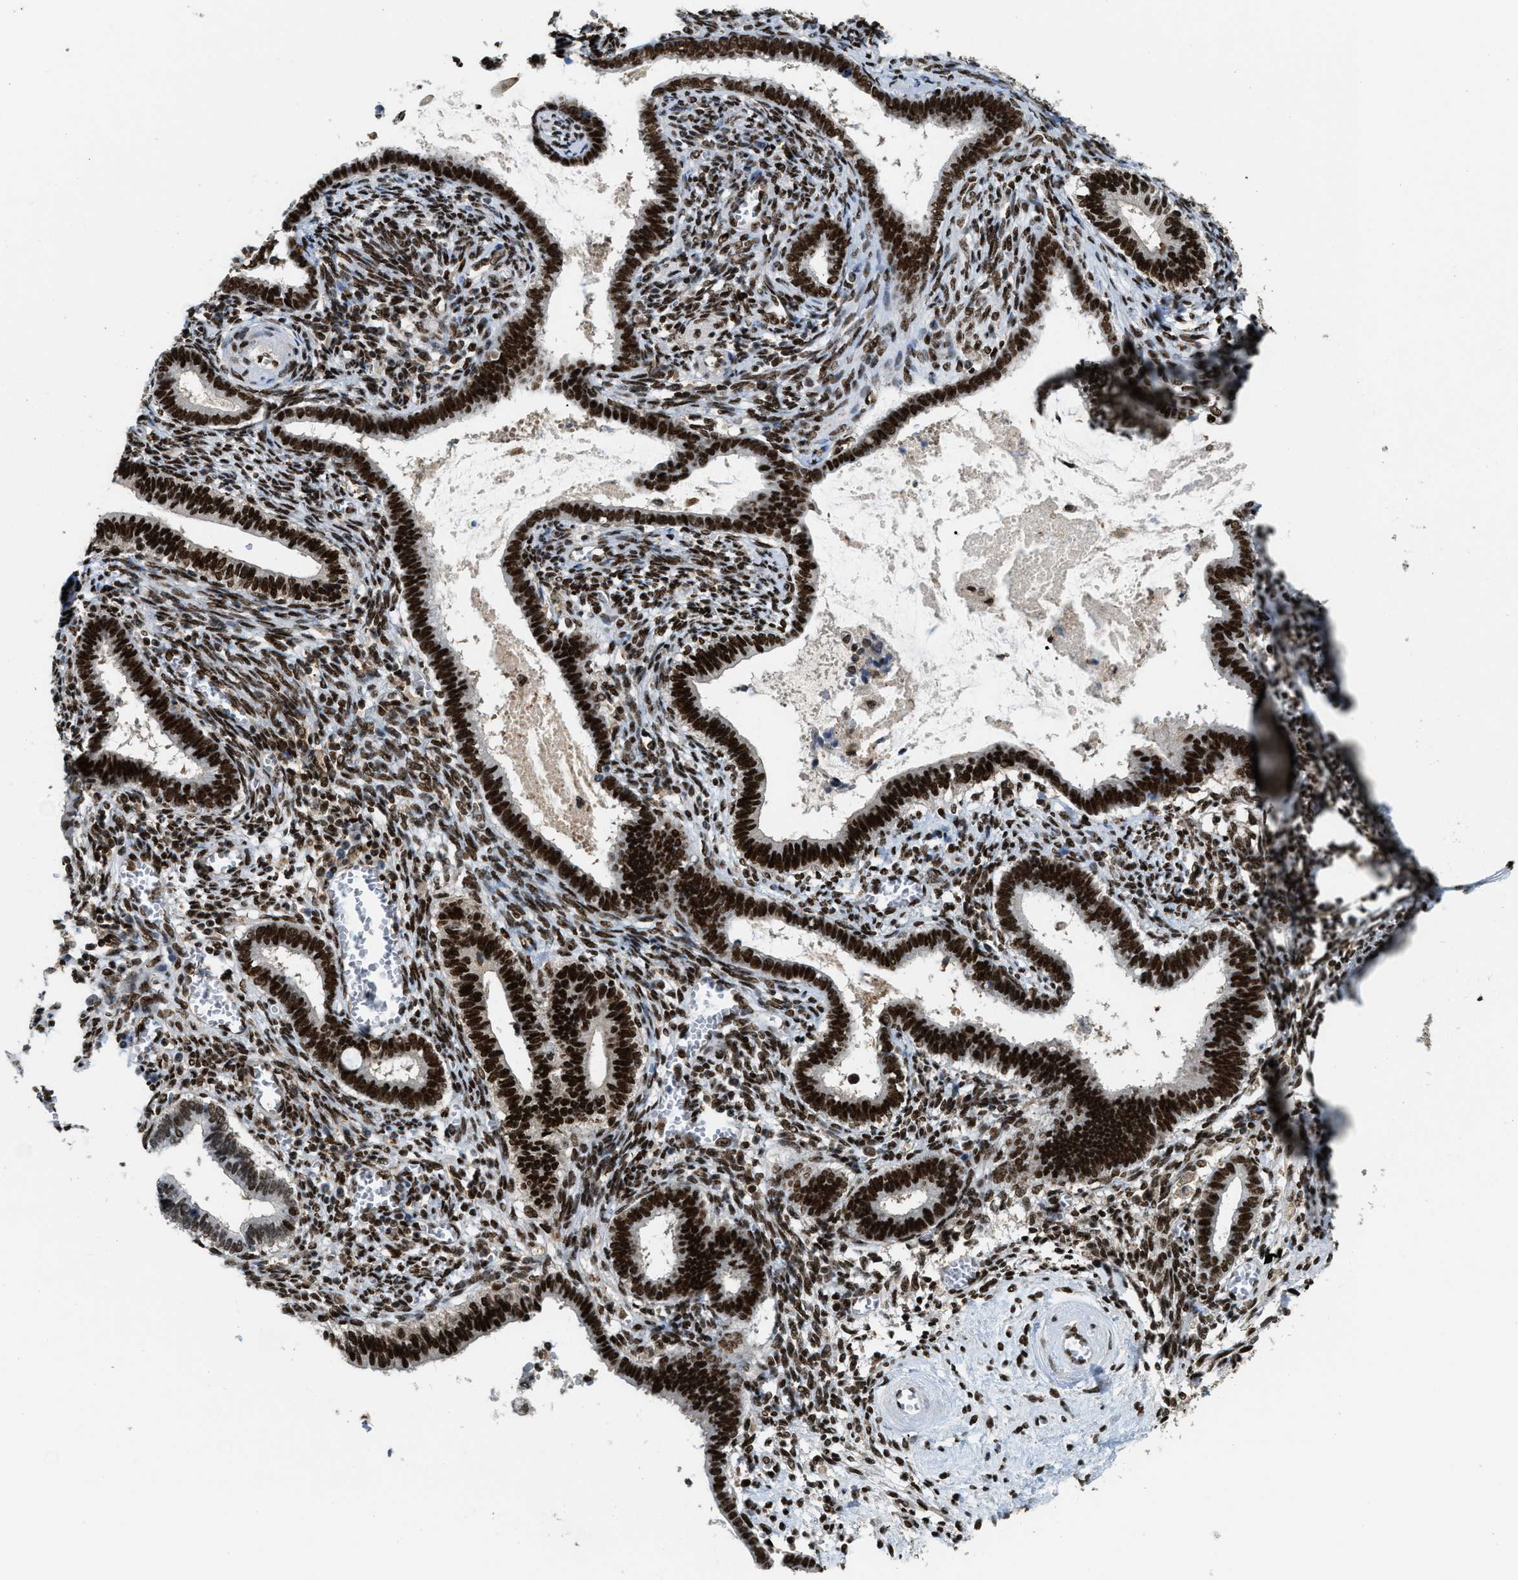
{"staining": {"intensity": "strong", "quantity": ">75%", "location": "nuclear"}, "tissue": "cervical cancer", "cell_type": "Tumor cells", "image_type": "cancer", "snomed": [{"axis": "morphology", "description": "Adenocarcinoma, NOS"}, {"axis": "topography", "description": "Cervix"}], "caption": "IHC histopathology image of neoplastic tissue: cervical cancer (adenocarcinoma) stained using IHC displays high levels of strong protein expression localized specifically in the nuclear of tumor cells, appearing as a nuclear brown color.", "gene": "NUMA1", "patient": {"sex": "female", "age": 44}}